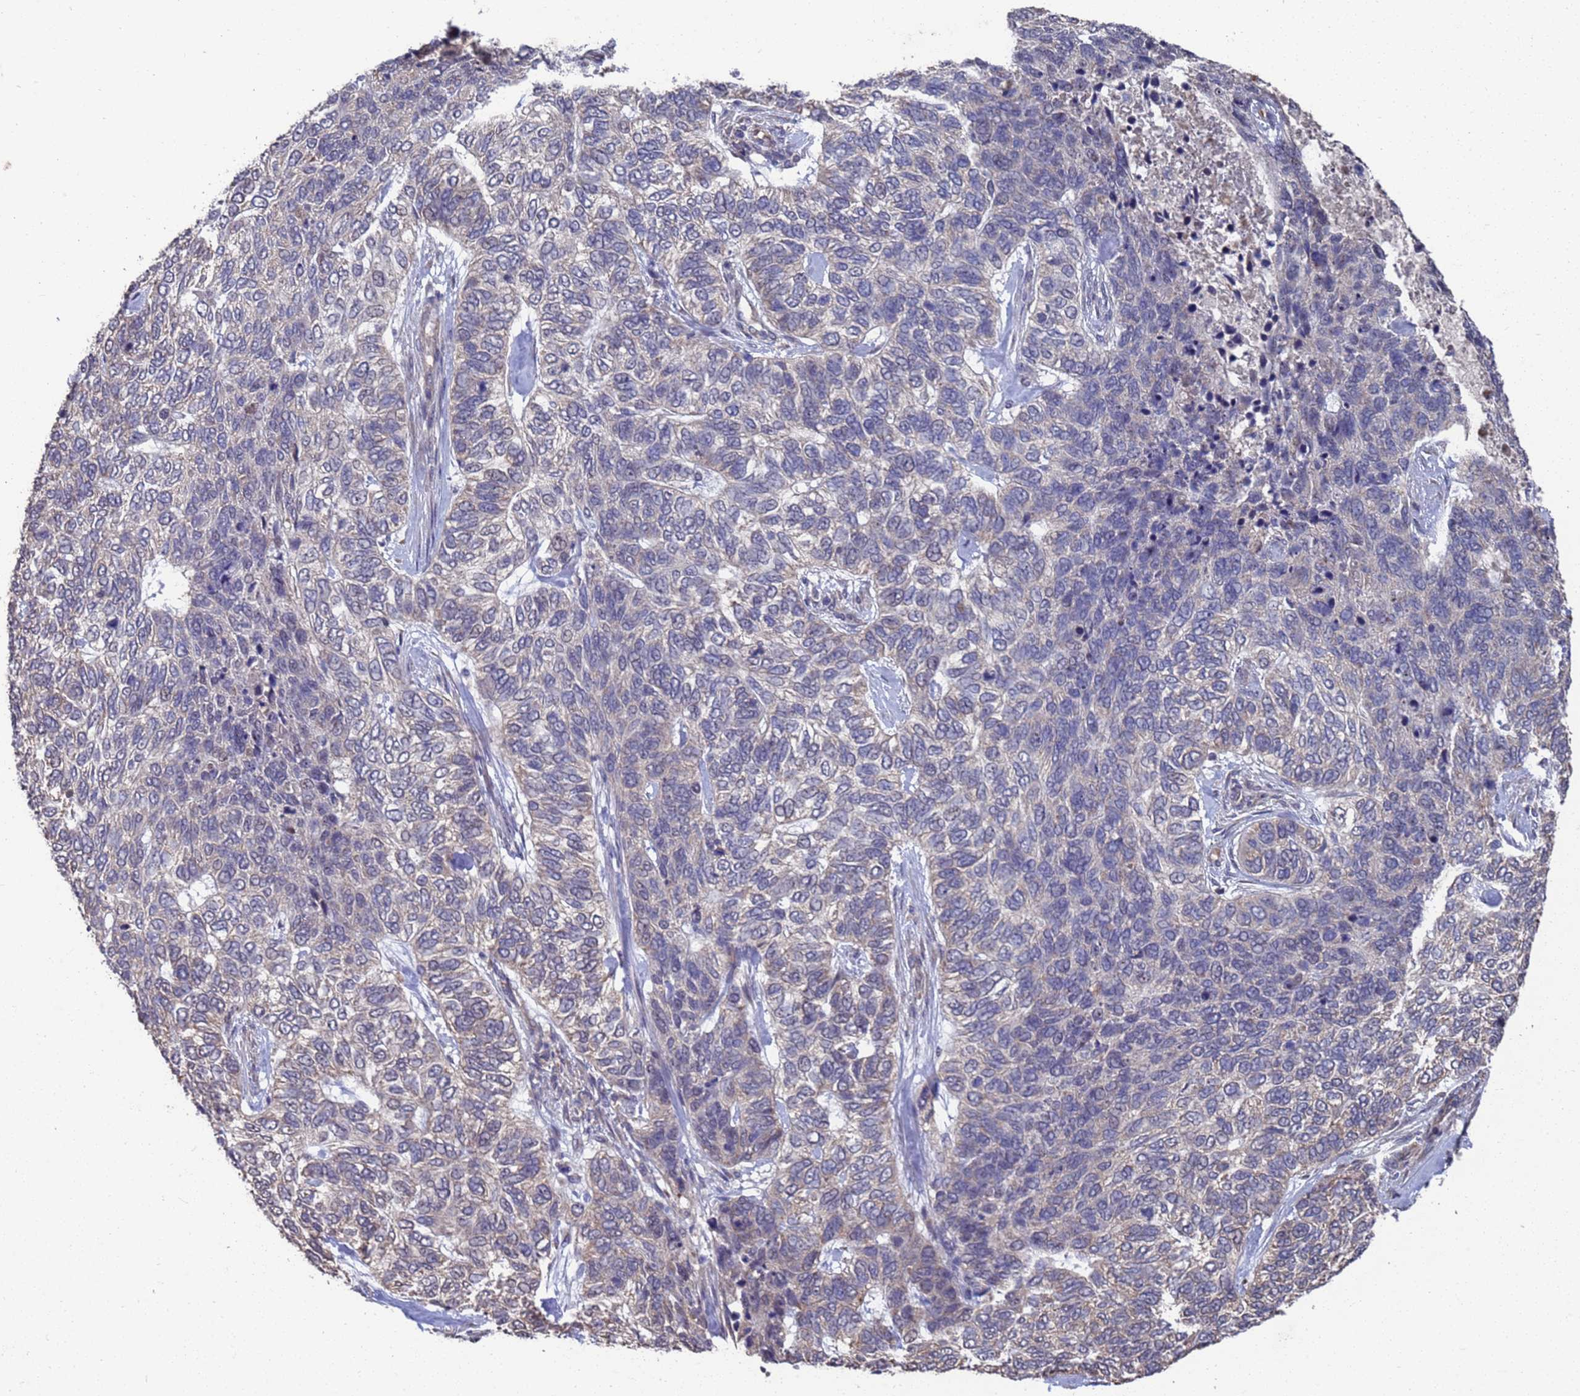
{"staining": {"intensity": "weak", "quantity": "<25%", "location": "cytoplasmic/membranous"}, "tissue": "skin cancer", "cell_type": "Tumor cells", "image_type": "cancer", "snomed": [{"axis": "morphology", "description": "Basal cell carcinoma"}, {"axis": "topography", "description": "Skin"}], "caption": "Skin cancer was stained to show a protein in brown. There is no significant expression in tumor cells.", "gene": "CFAP119", "patient": {"sex": "female", "age": 65}}